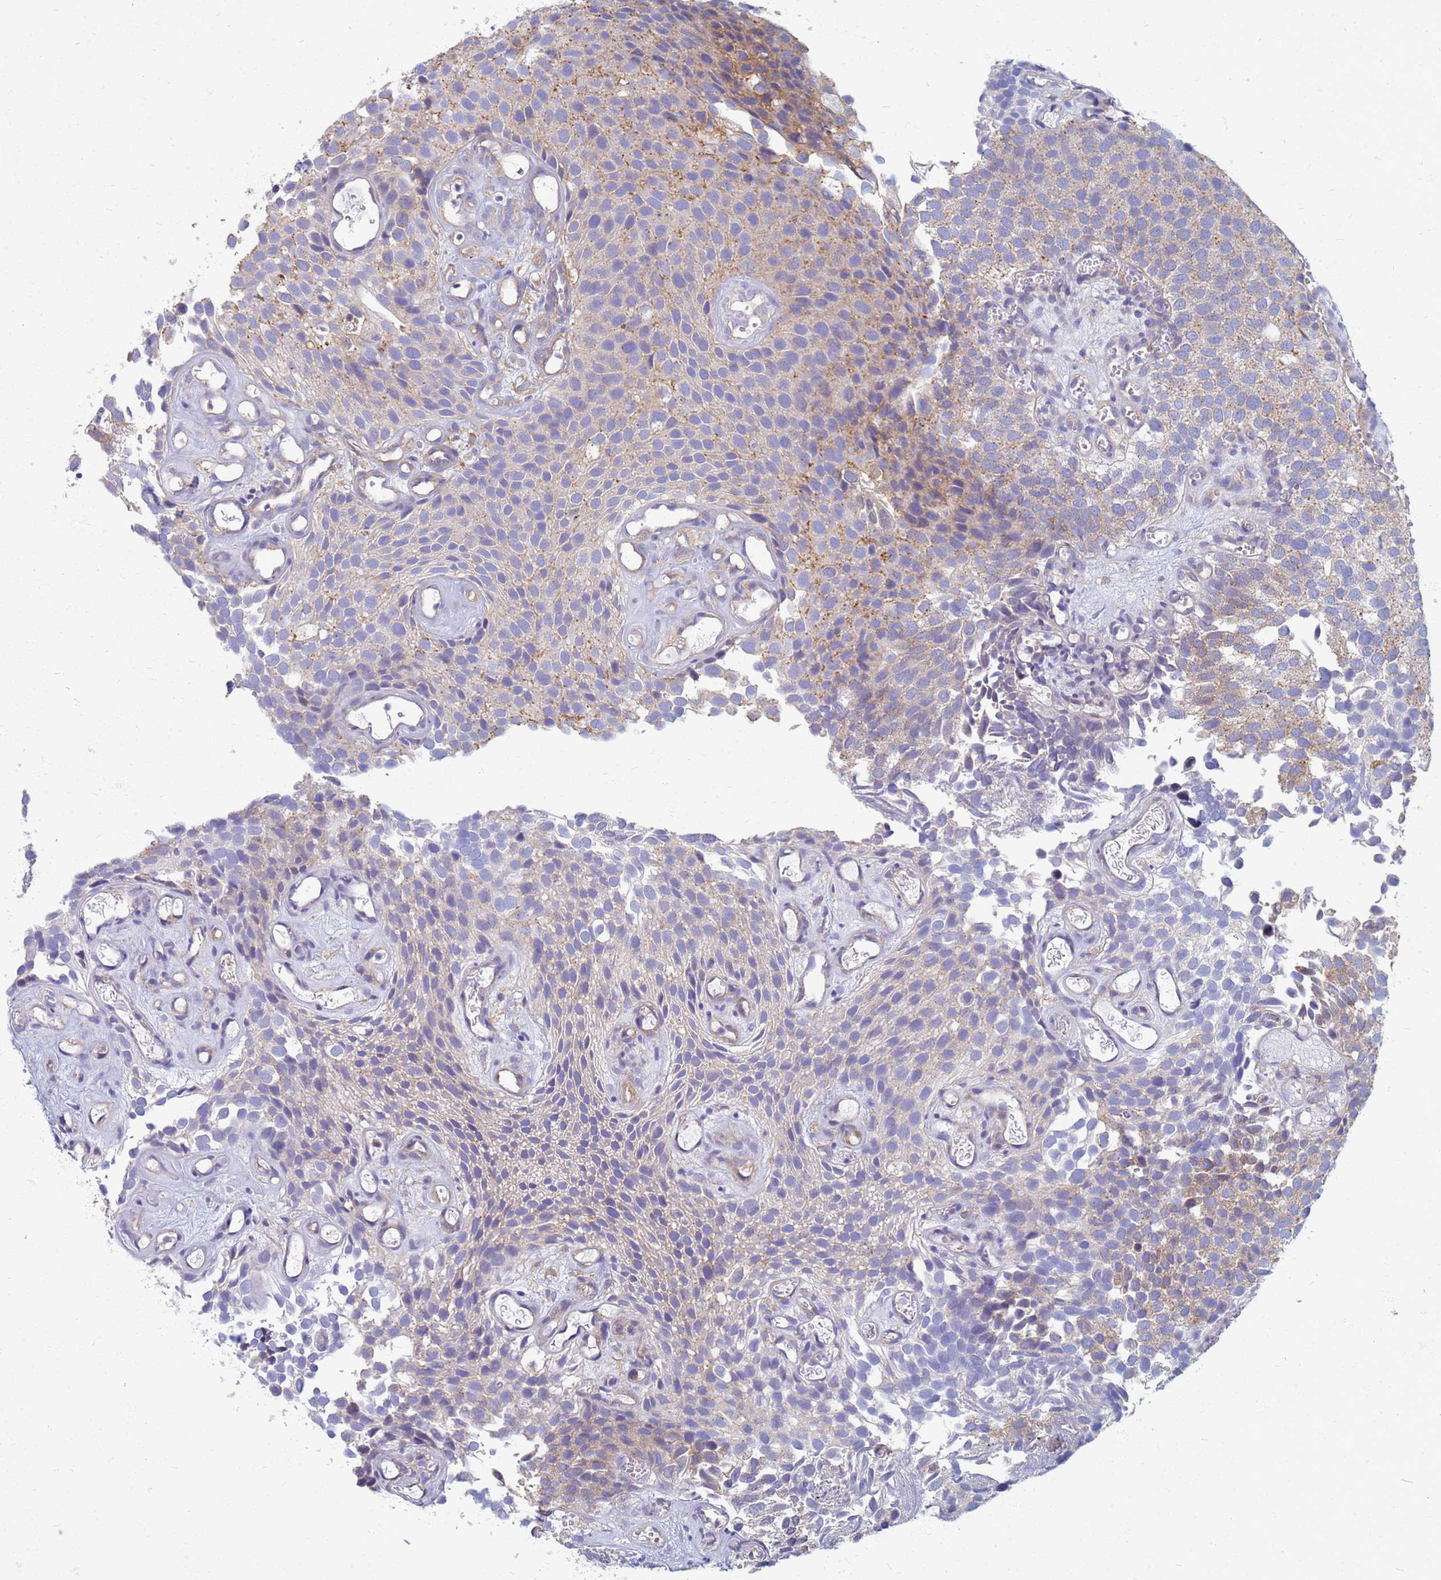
{"staining": {"intensity": "weak", "quantity": ">75%", "location": "cytoplasmic/membranous"}, "tissue": "urothelial cancer", "cell_type": "Tumor cells", "image_type": "cancer", "snomed": [{"axis": "morphology", "description": "Urothelial carcinoma, Low grade"}, {"axis": "topography", "description": "Urinary bladder"}], "caption": "Tumor cells display weak cytoplasmic/membranous expression in approximately >75% of cells in low-grade urothelial carcinoma.", "gene": "EEA1", "patient": {"sex": "male", "age": 89}}